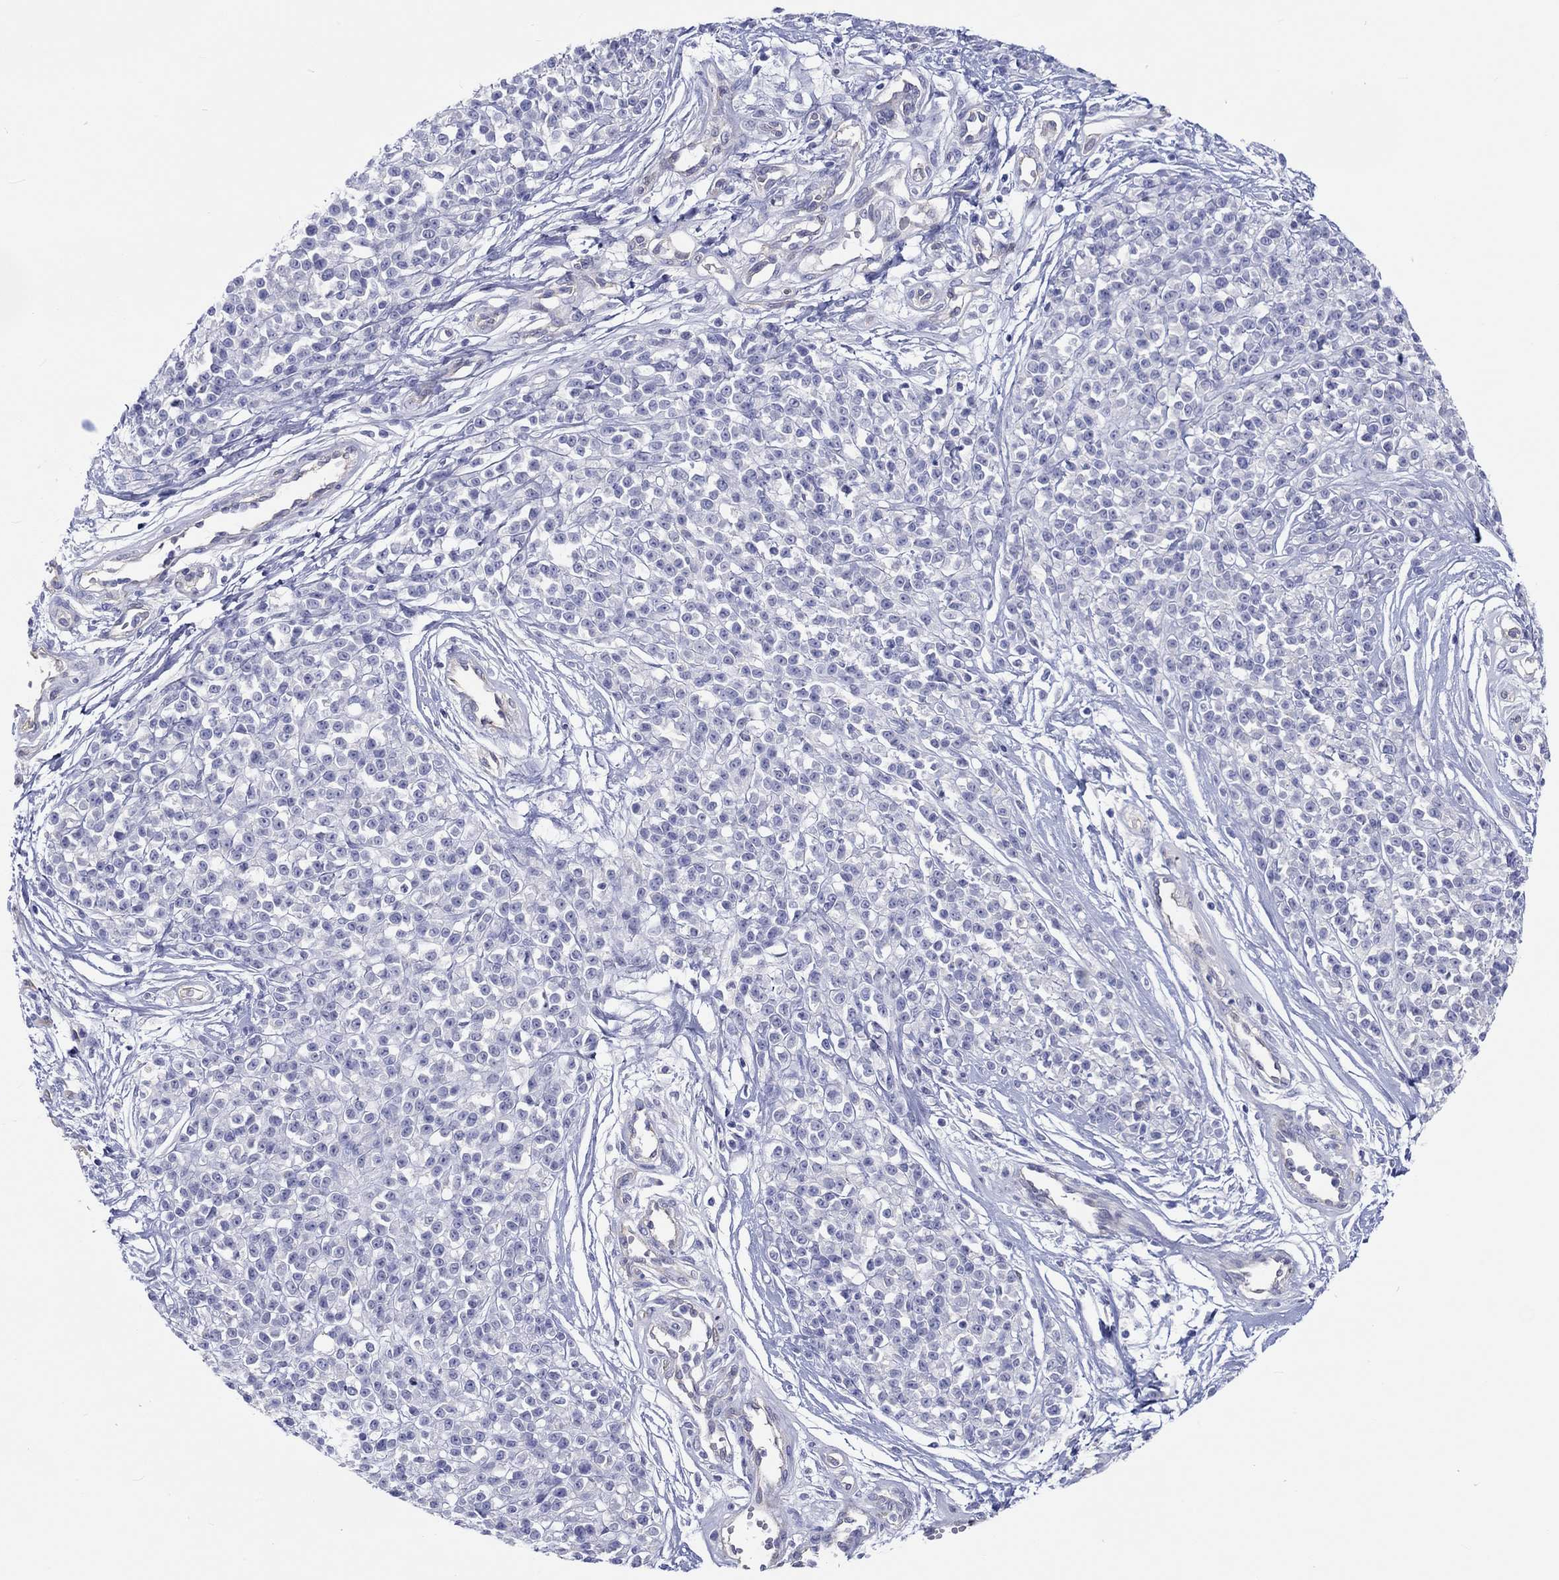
{"staining": {"intensity": "negative", "quantity": "none", "location": "none"}, "tissue": "melanoma", "cell_type": "Tumor cells", "image_type": "cancer", "snomed": [{"axis": "morphology", "description": "Malignant melanoma, NOS"}, {"axis": "topography", "description": "Skin"}, {"axis": "topography", "description": "Skin of trunk"}], "caption": "A histopathology image of human malignant melanoma is negative for staining in tumor cells.", "gene": "CDY2B", "patient": {"sex": "male", "age": 74}}